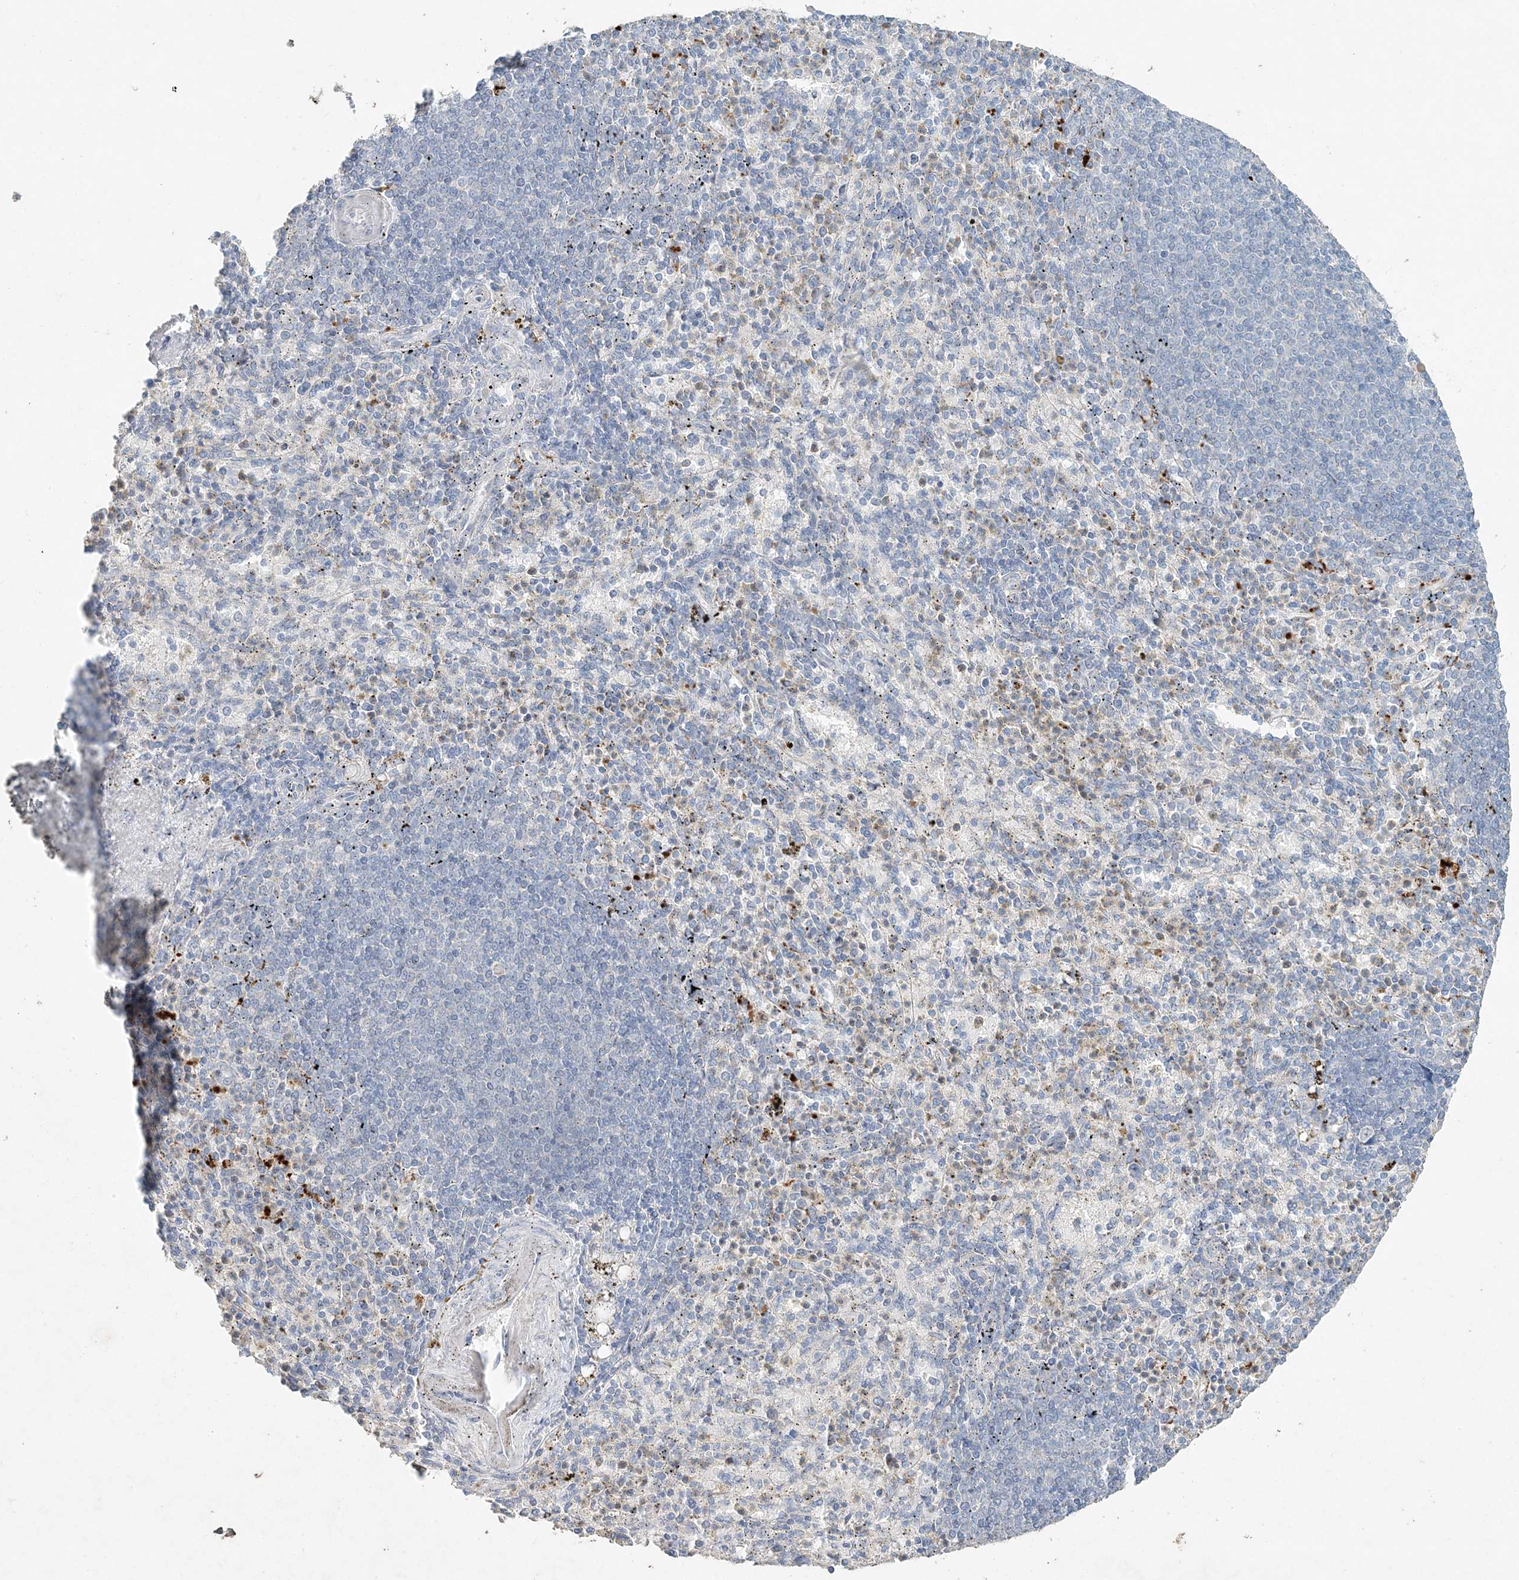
{"staining": {"intensity": "negative", "quantity": "none", "location": "none"}, "tissue": "spleen", "cell_type": "Cells in red pulp", "image_type": "normal", "snomed": [{"axis": "morphology", "description": "Normal tissue, NOS"}, {"axis": "topography", "description": "Spleen"}], "caption": "Spleen was stained to show a protein in brown. There is no significant staining in cells in red pulp.", "gene": "DNAH5", "patient": {"sex": "female", "age": 74}}